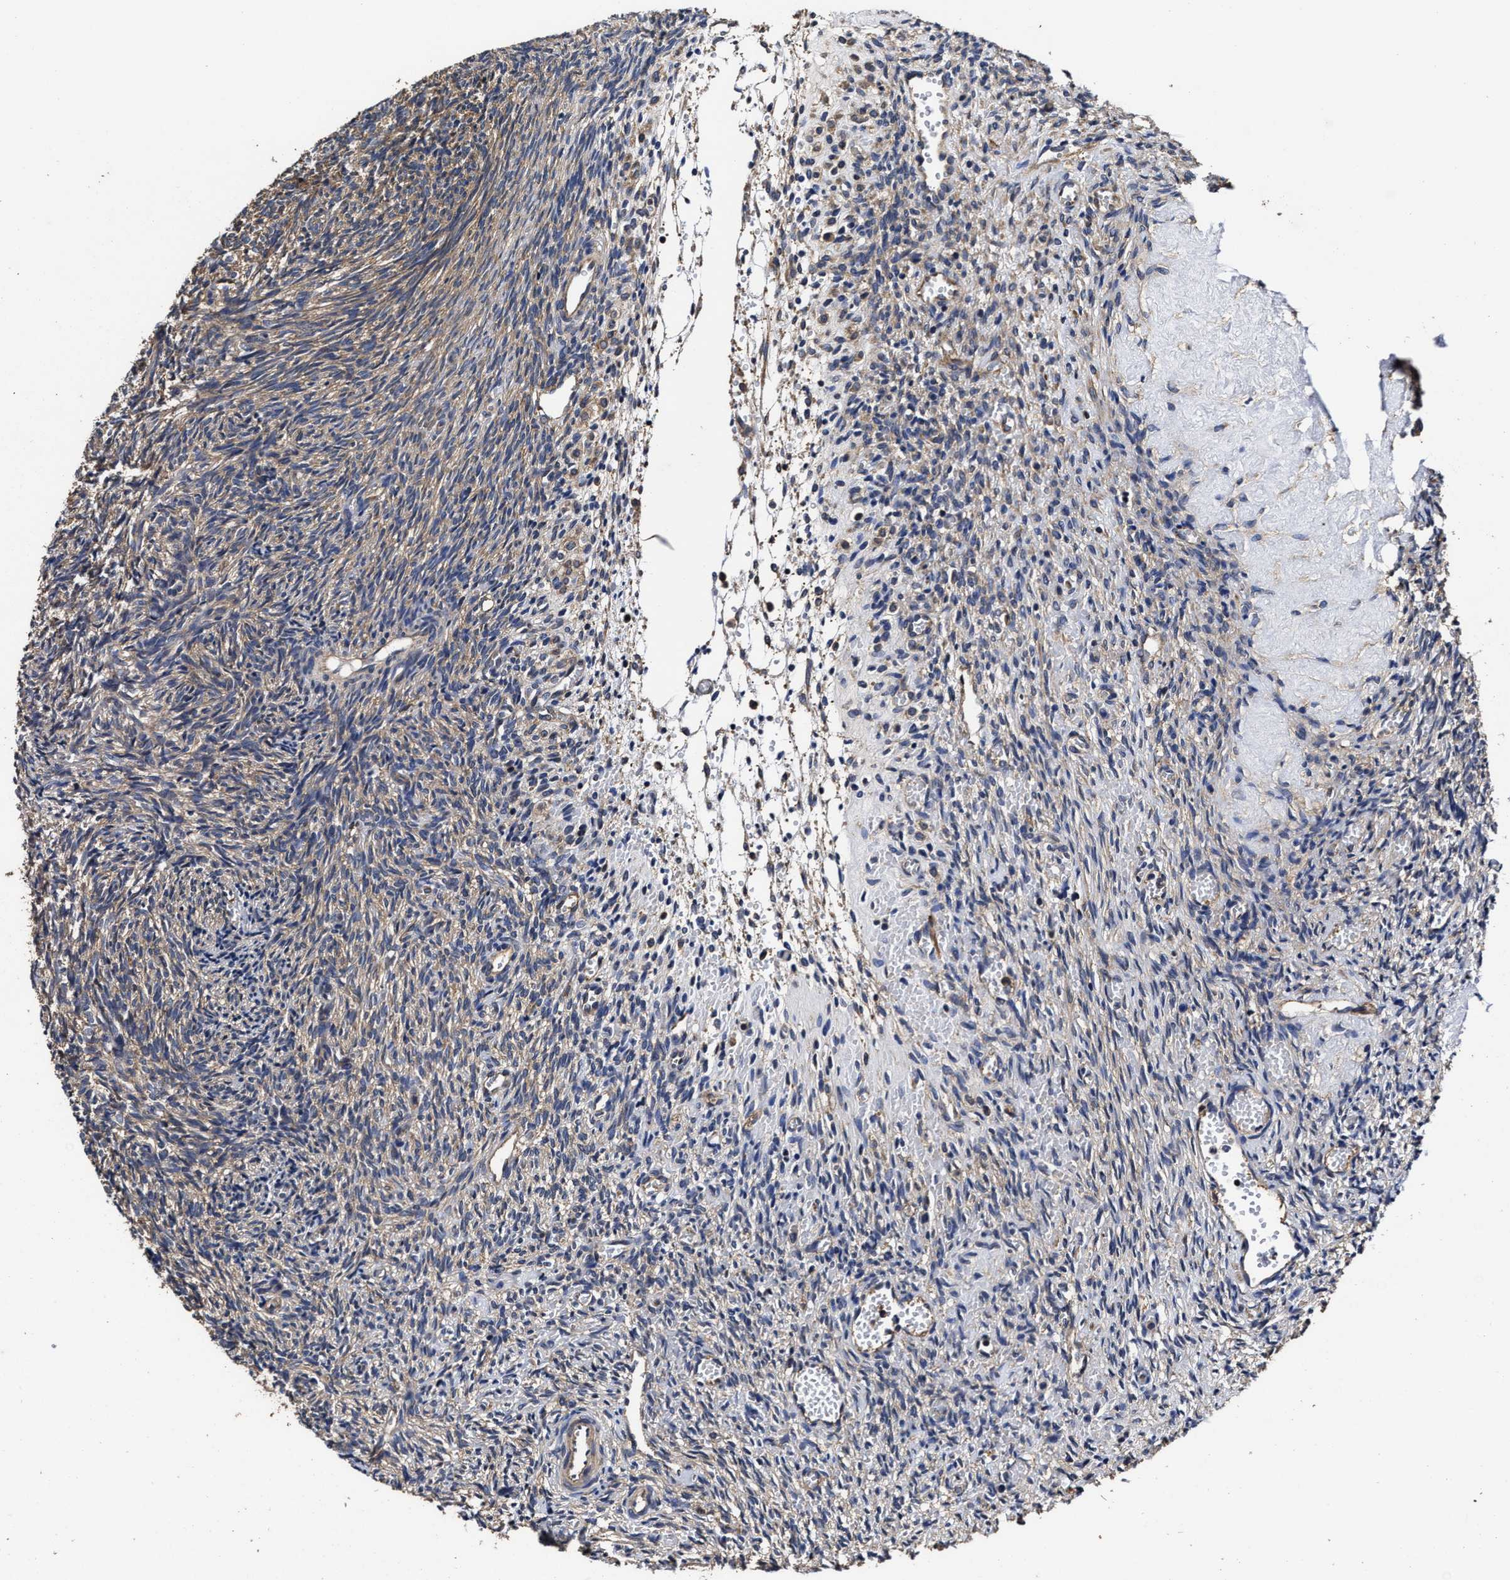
{"staining": {"intensity": "moderate", "quantity": "25%-75%", "location": "cytoplasmic/membranous"}, "tissue": "ovary", "cell_type": "Ovarian stroma cells", "image_type": "normal", "snomed": [{"axis": "morphology", "description": "Normal tissue, NOS"}, {"axis": "topography", "description": "Ovary"}], "caption": "A micrograph of ovary stained for a protein demonstrates moderate cytoplasmic/membranous brown staining in ovarian stroma cells. (brown staining indicates protein expression, while blue staining denotes nuclei).", "gene": "AVEN", "patient": {"sex": "female", "age": 41}}